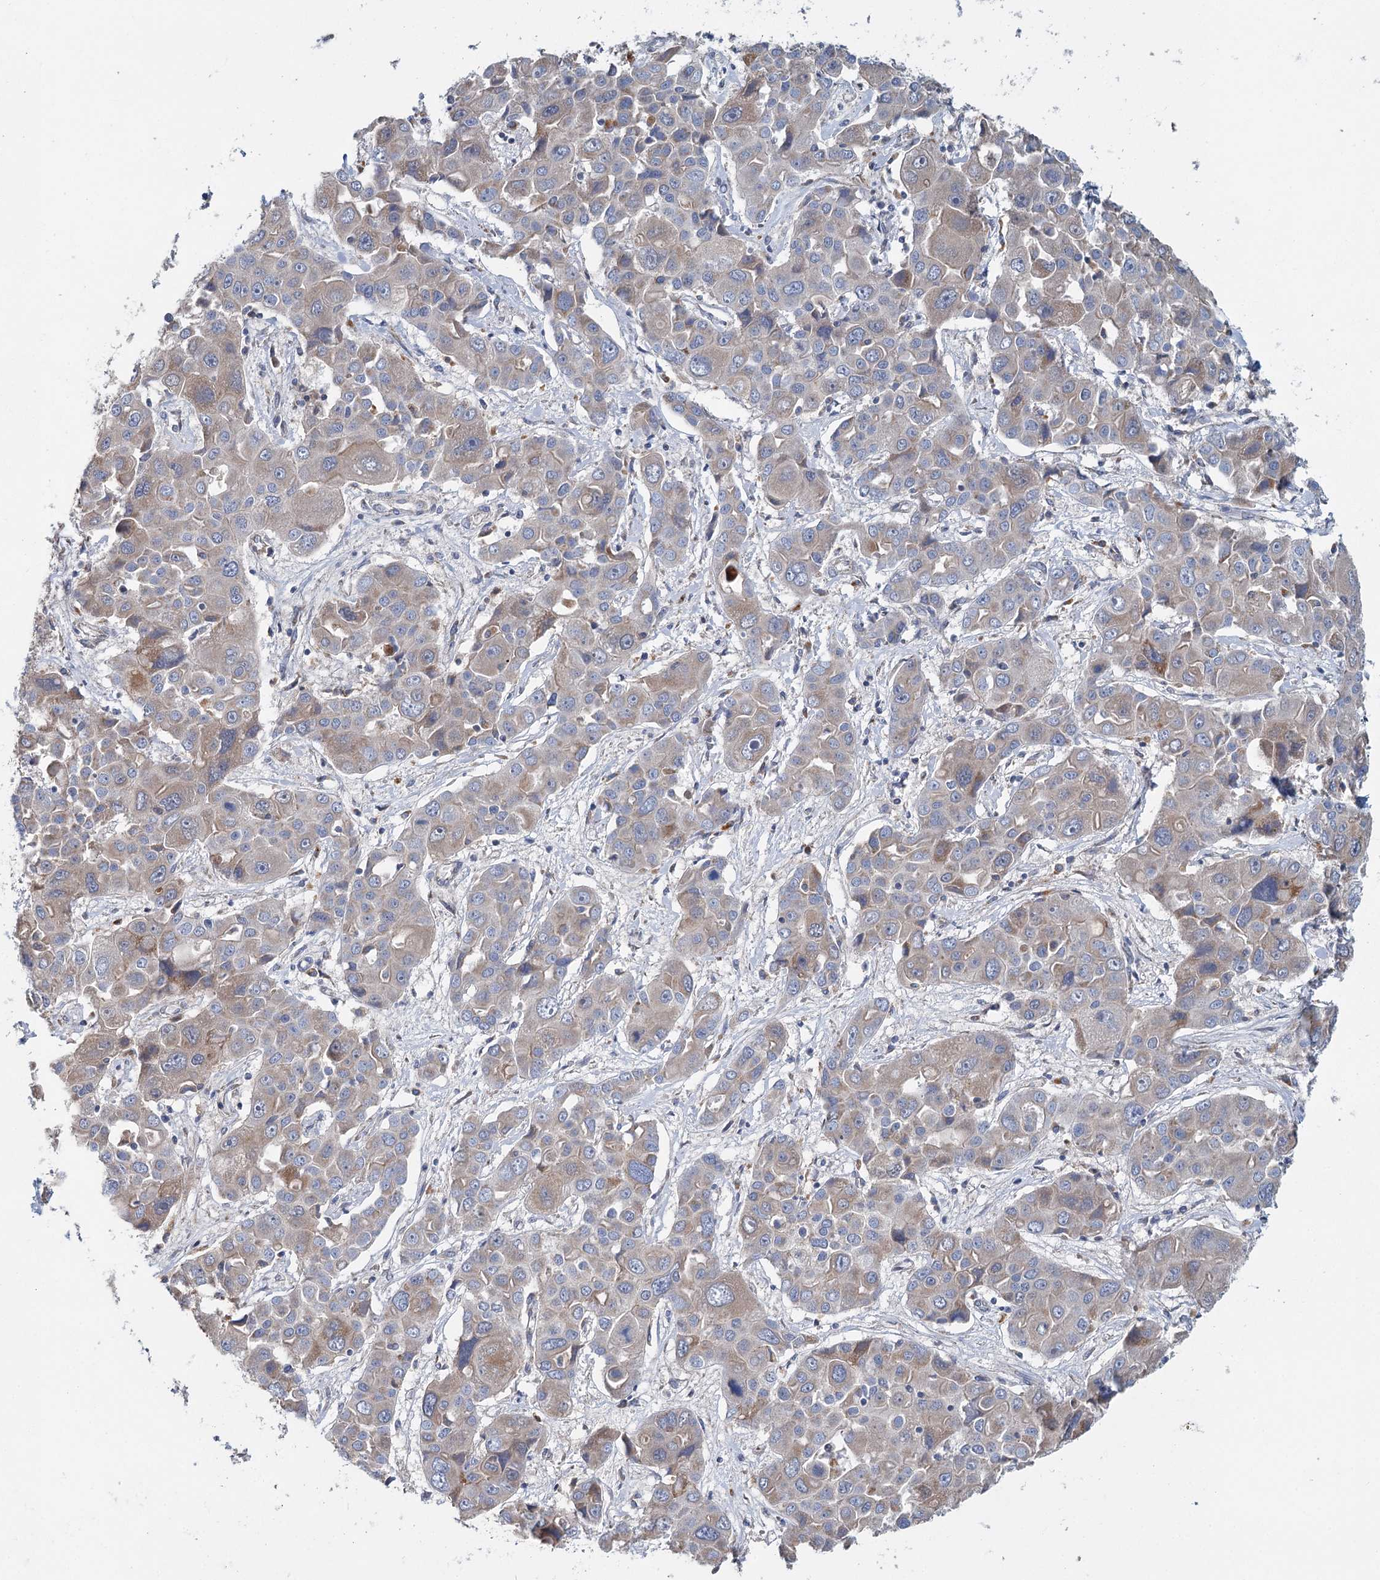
{"staining": {"intensity": "weak", "quantity": "<25%", "location": "cytoplasmic/membranous"}, "tissue": "liver cancer", "cell_type": "Tumor cells", "image_type": "cancer", "snomed": [{"axis": "morphology", "description": "Cholangiocarcinoma"}, {"axis": "topography", "description": "Liver"}], "caption": "DAB (3,3'-diaminobenzidine) immunohistochemical staining of human liver cholangiocarcinoma demonstrates no significant staining in tumor cells.", "gene": "ANKRD16", "patient": {"sex": "male", "age": 67}}